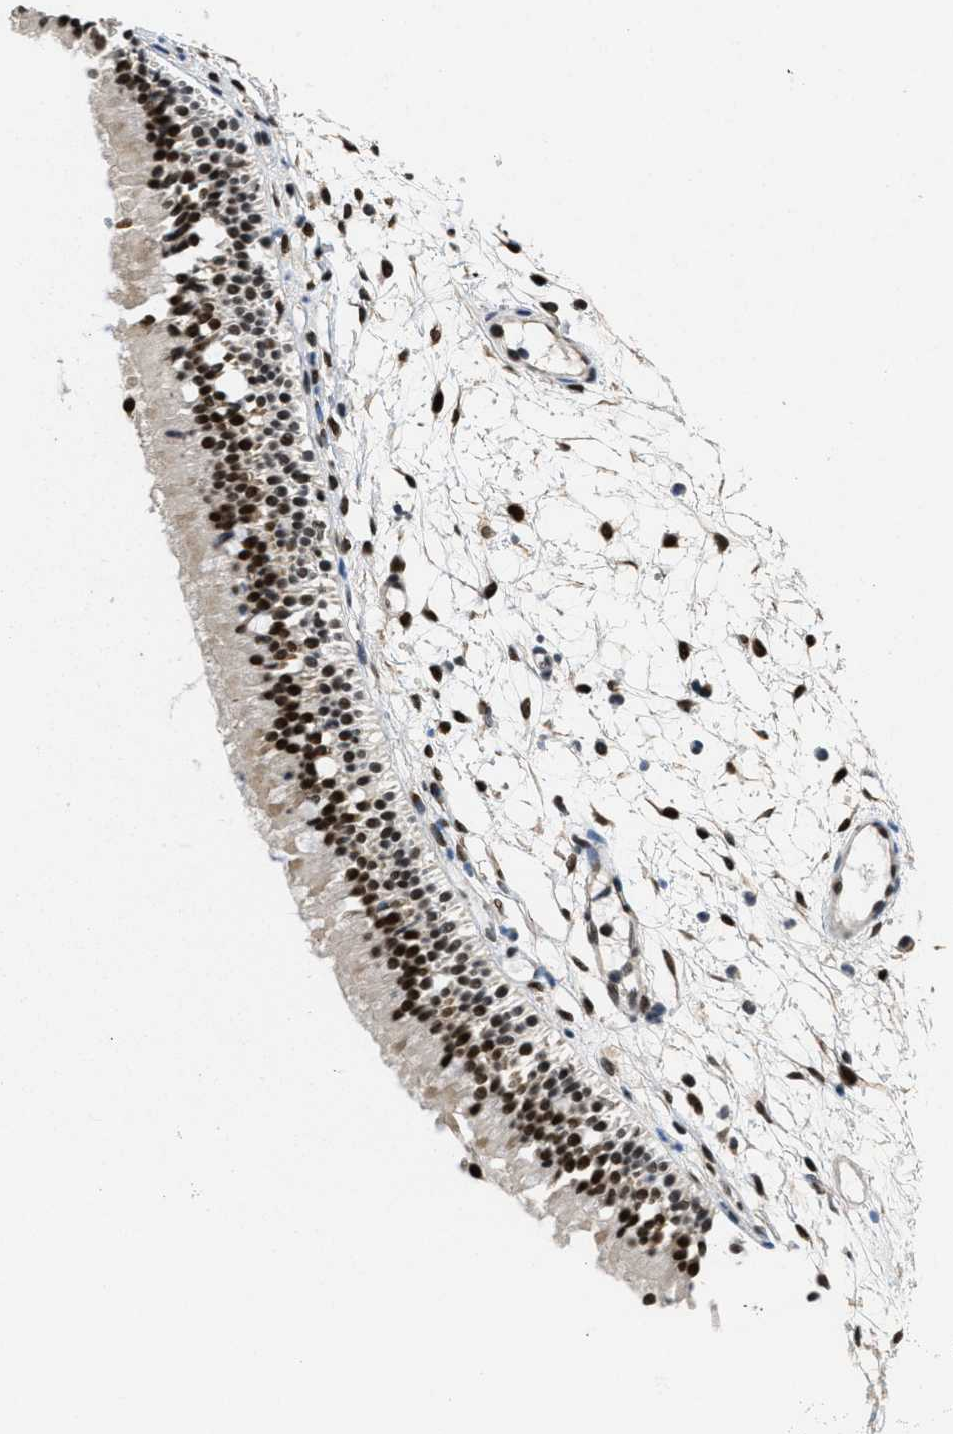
{"staining": {"intensity": "strong", "quantity": ">75%", "location": "cytoplasmic/membranous,nuclear"}, "tissue": "nasopharynx", "cell_type": "Respiratory epithelial cells", "image_type": "normal", "snomed": [{"axis": "morphology", "description": "Normal tissue, NOS"}, {"axis": "topography", "description": "Nasopharynx"}], "caption": "The photomicrograph displays staining of normal nasopharynx, revealing strong cytoplasmic/membranous,nuclear protein staining (brown color) within respiratory epithelial cells.", "gene": "CUL4B", "patient": {"sex": "female", "age": 54}}